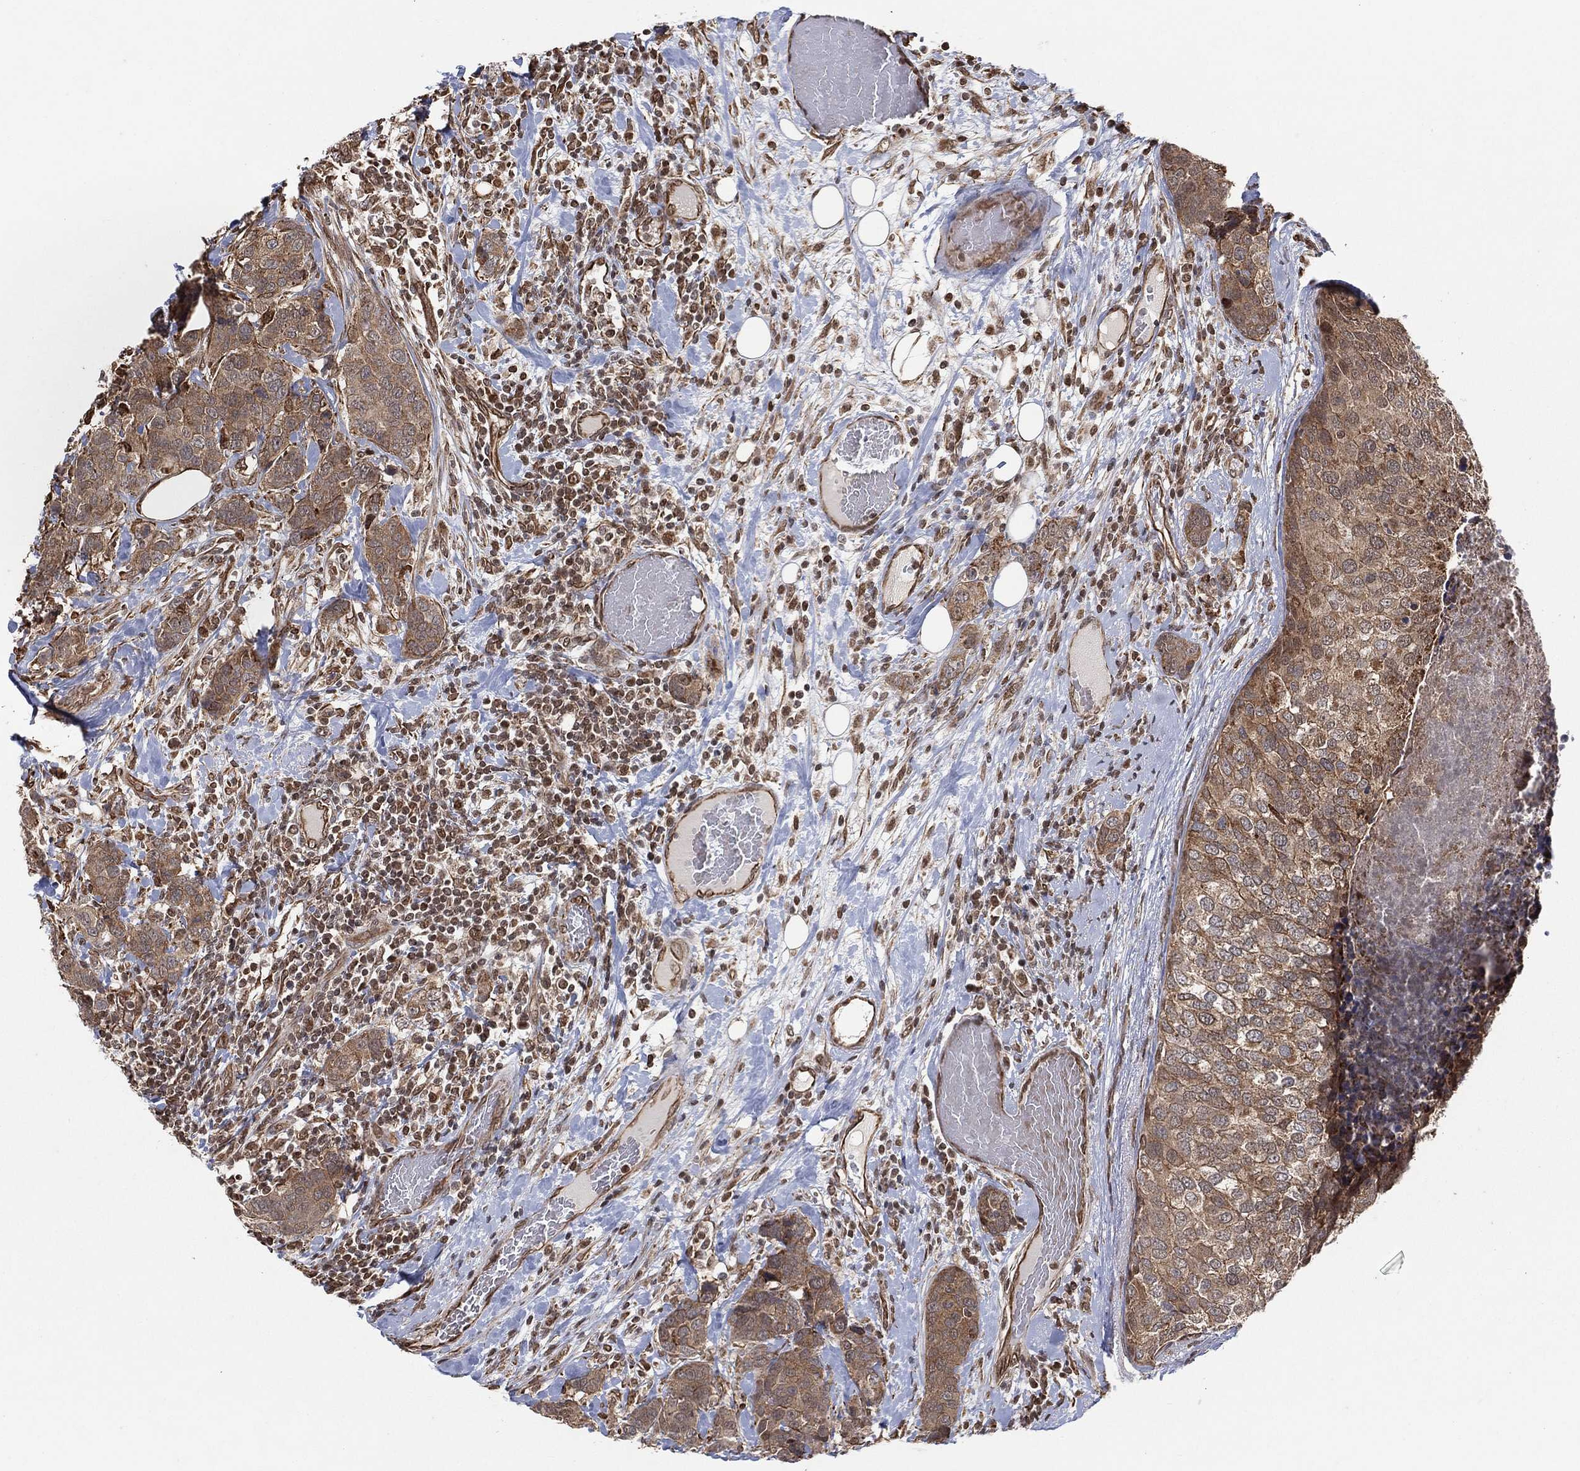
{"staining": {"intensity": "moderate", "quantity": "25%-75%", "location": "cytoplasmic/membranous"}, "tissue": "breast cancer", "cell_type": "Tumor cells", "image_type": "cancer", "snomed": [{"axis": "morphology", "description": "Lobular carcinoma"}, {"axis": "topography", "description": "Breast"}], "caption": "IHC (DAB (3,3'-diaminobenzidine)) staining of human breast cancer shows moderate cytoplasmic/membranous protein positivity in about 25%-75% of tumor cells.", "gene": "TP53RK", "patient": {"sex": "female", "age": 59}}